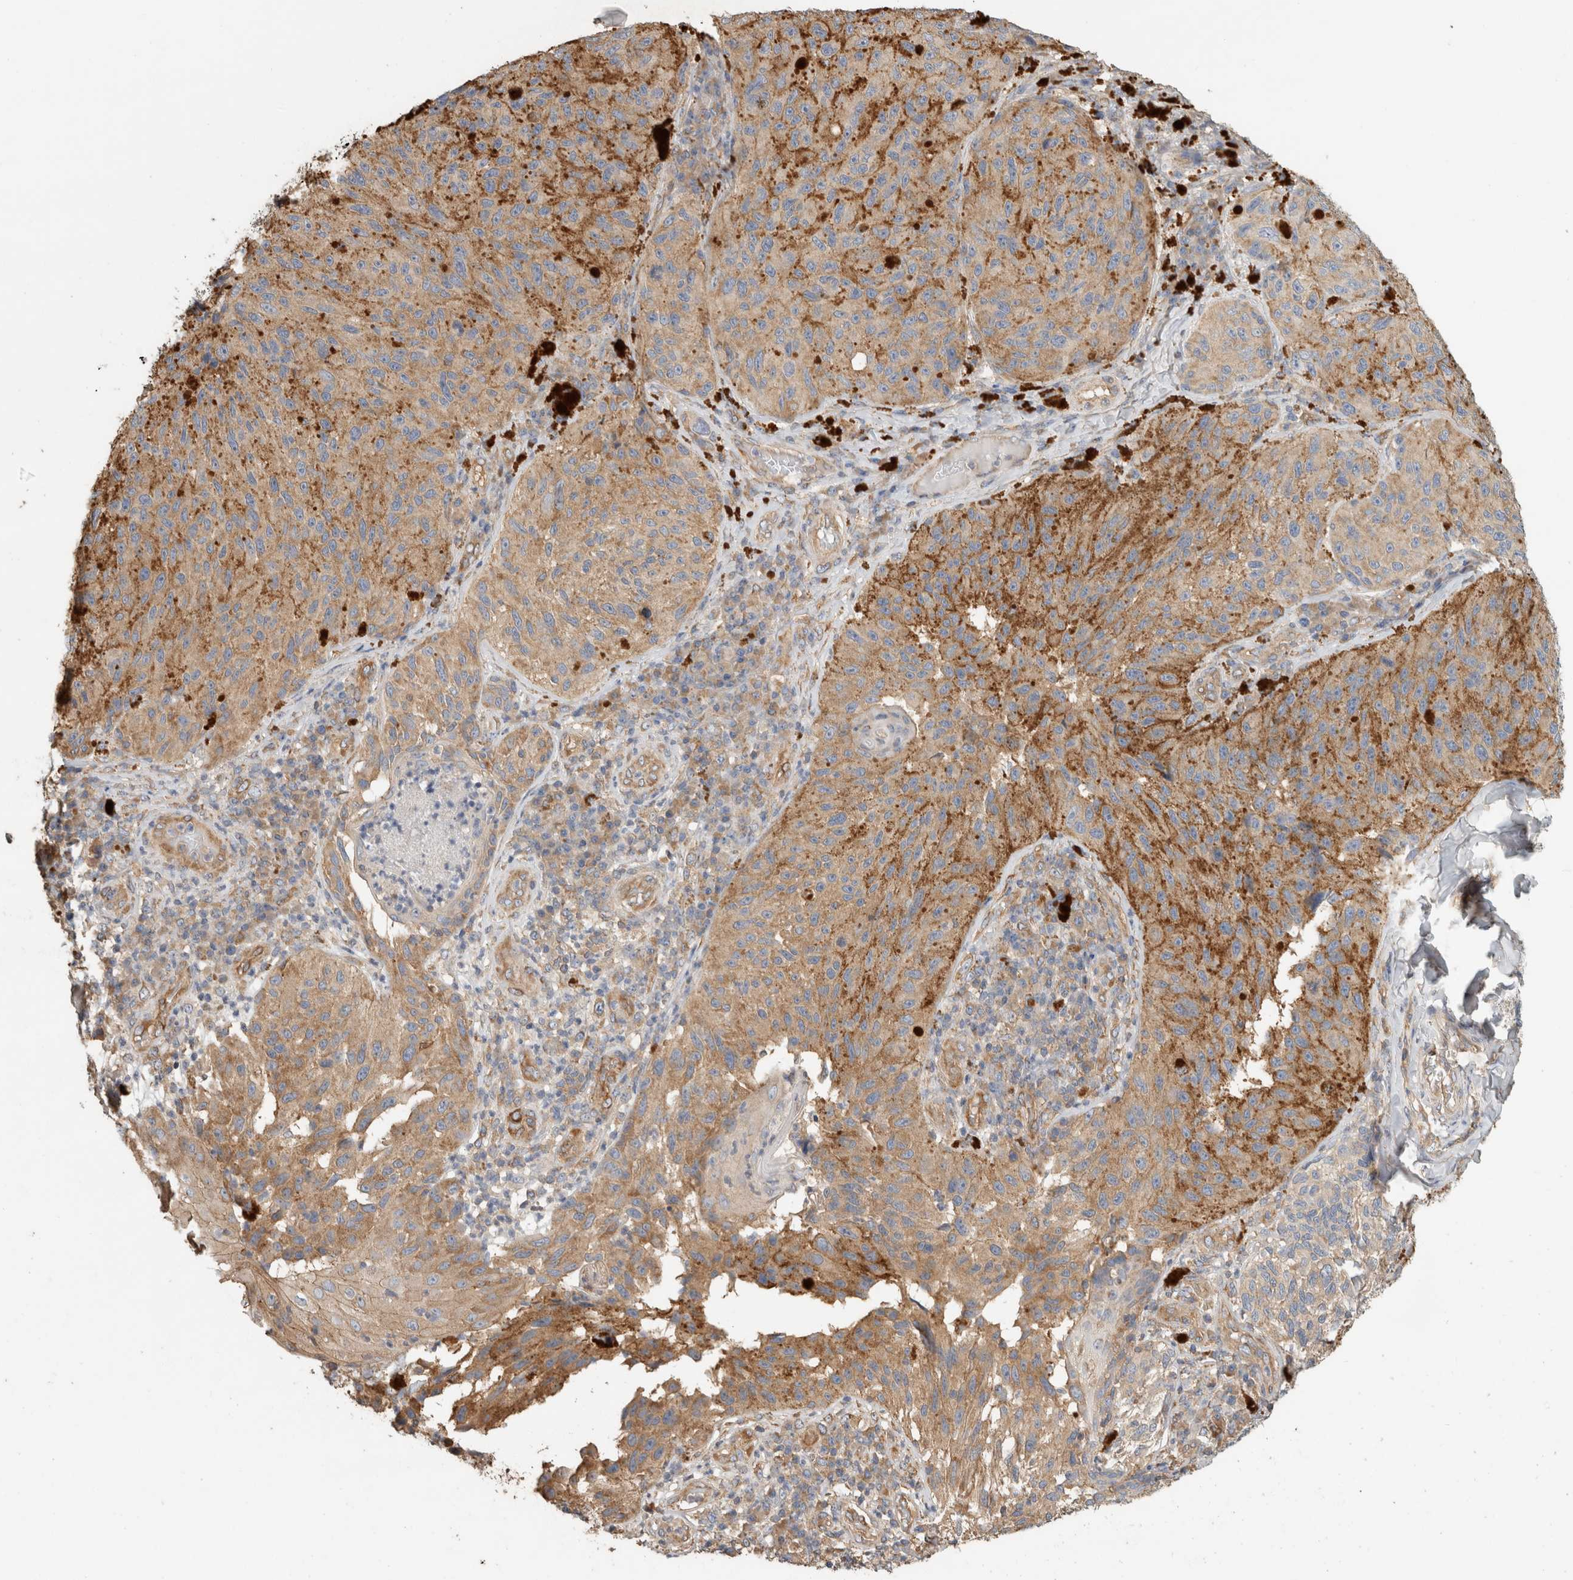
{"staining": {"intensity": "moderate", "quantity": ">75%", "location": "cytoplasmic/membranous"}, "tissue": "melanoma", "cell_type": "Tumor cells", "image_type": "cancer", "snomed": [{"axis": "morphology", "description": "Malignant melanoma, NOS"}, {"axis": "topography", "description": "Skin"}], "caption": "The histopathology image demonstrates a brown stain indicating the presence of a protein in the cytoplasmic/membranous of tumor cells in malignant melanoma.", "gene": "EIF4G3", "patient": {"sex": "female", "age": 73}}